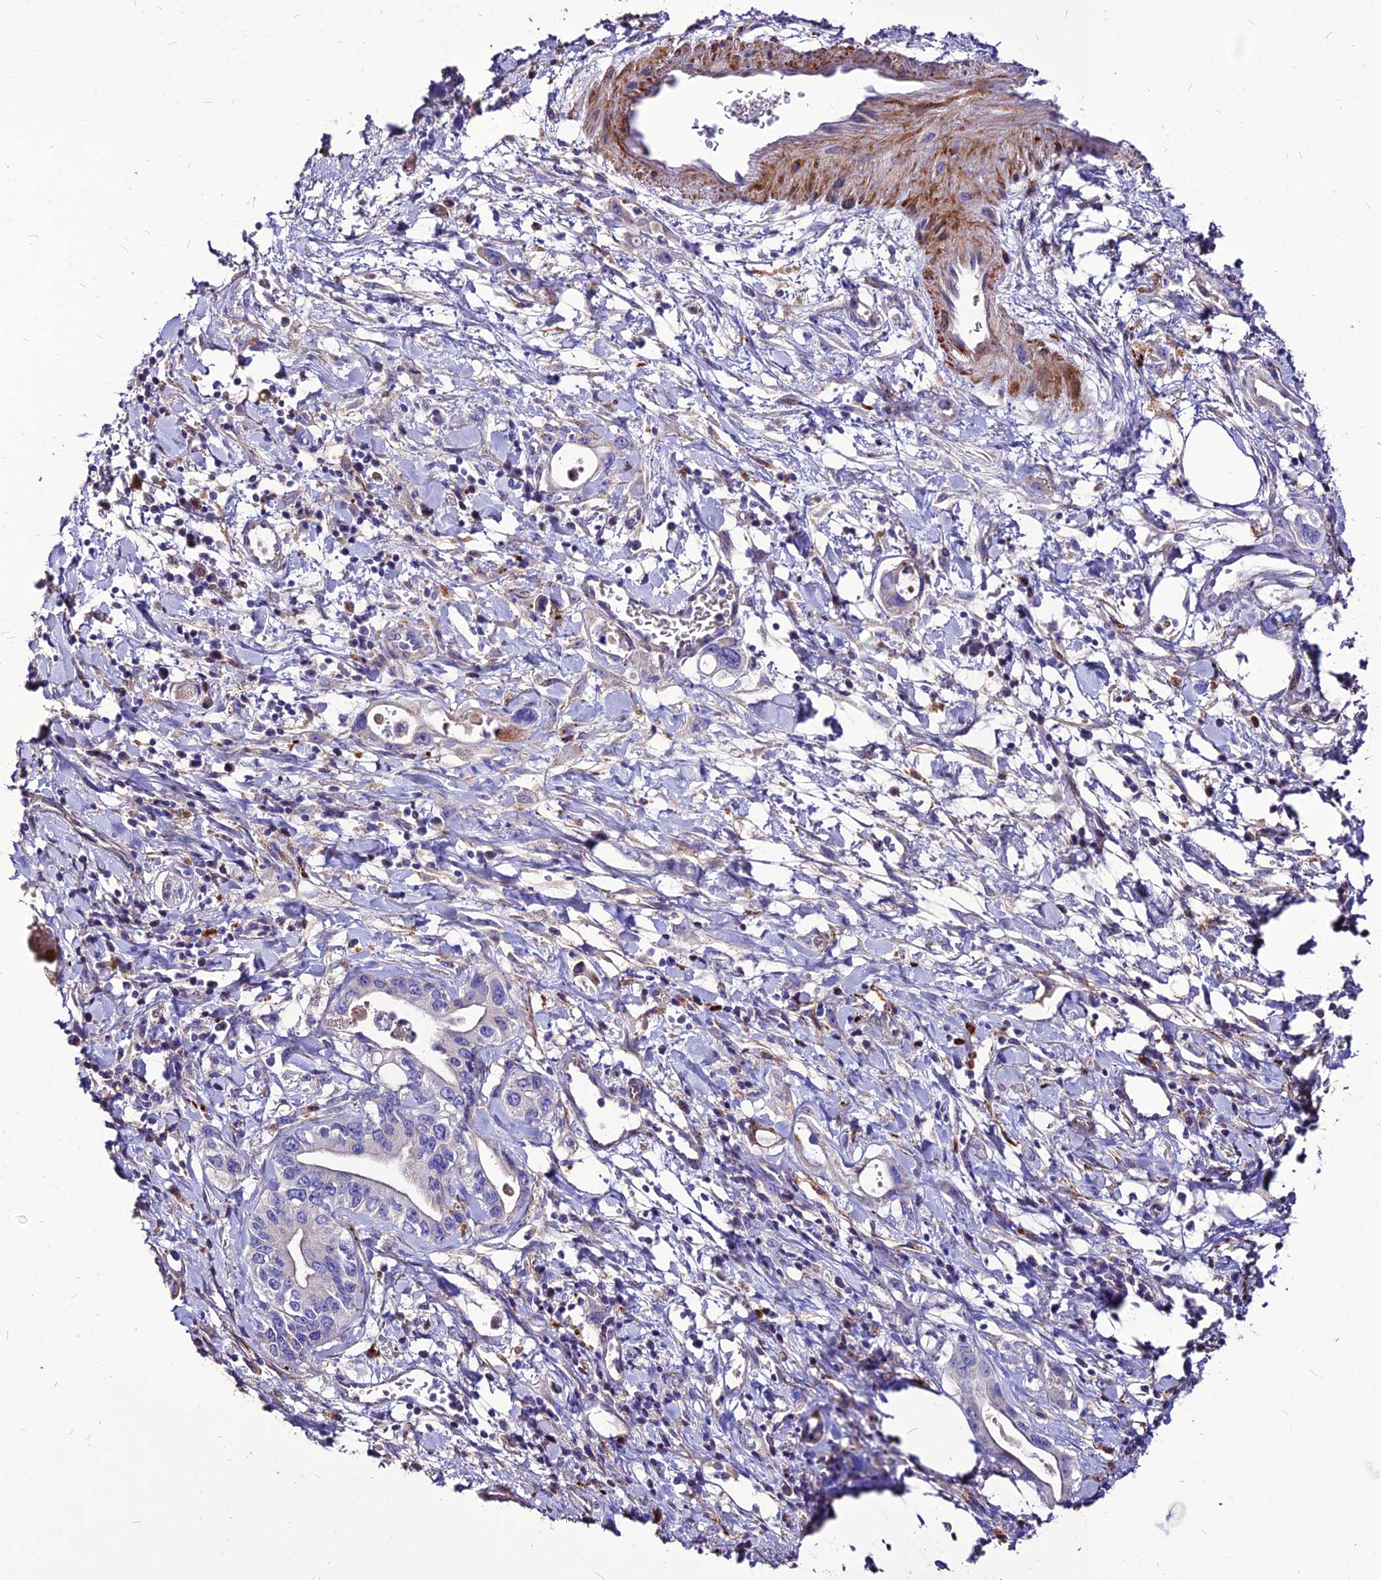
{"staining": {"intensity": "negative", "quantity": "none", "location": "none"}, "tissue": "pancreatic cancer", "cell_type": "Tumor cells", "image_type": "cancer", "snomed": [{"axis": "morphology", "description": "Adenocarcinoma, NOS"}, {"axis": "topography", "description": "Pancreas"}], "caption": "IHC image of adenocarcinoma (pancreatic) stained for a protein (brown), which exhibits no positivity in tumor cells.", "gene": "RIMOC1", "patient": {"sex": "female", "age": 77}}